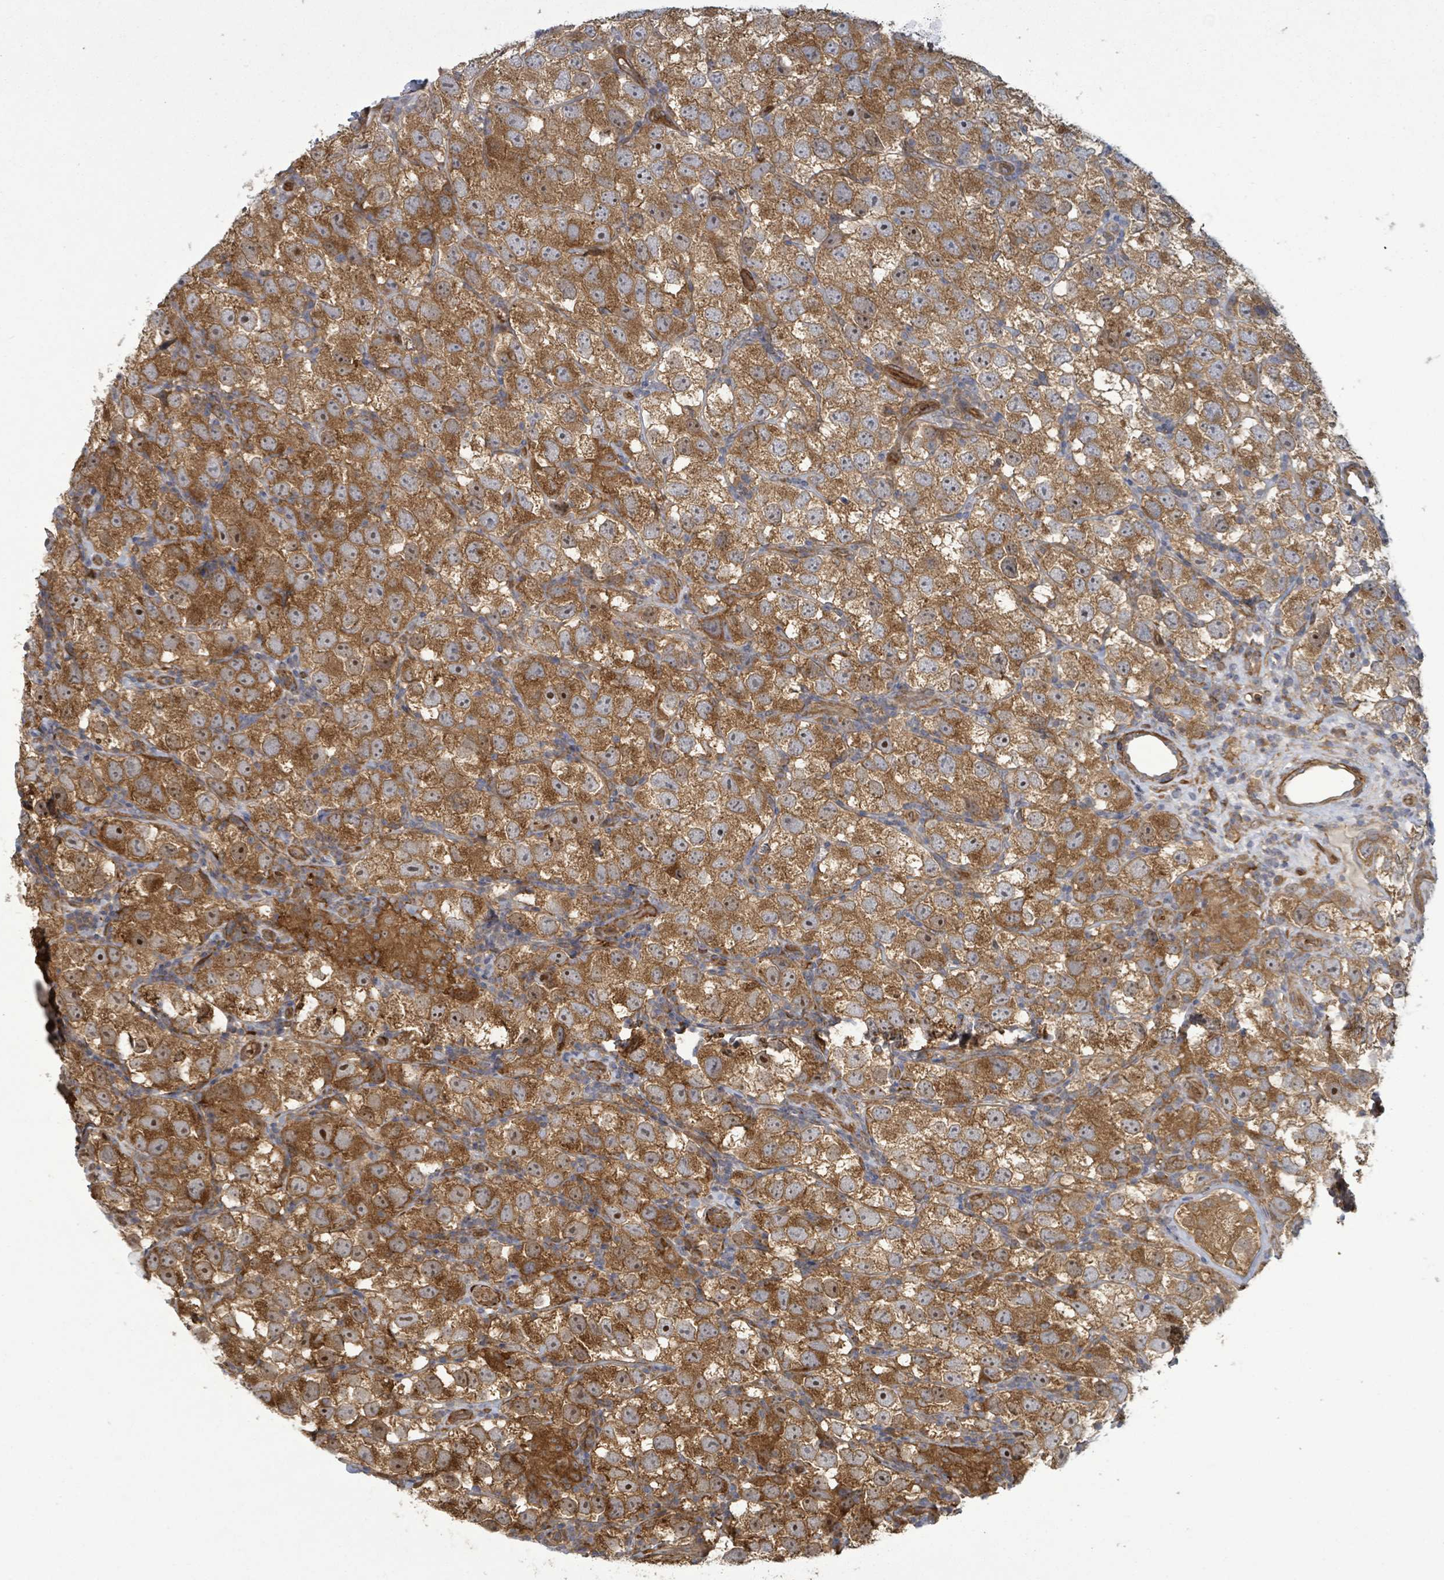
{"staining": {"intensity": "moderate", "quantity": ">75%", "location": "cytoplasmic/membranous,nuclear"}, "tissue": "testis cancer", "cell_type": "Tumor cells", "image_type": "cancer", "snomed": [{"axis": "morphology", "description": "Seminoma, NOS"}, {"axis": "topography", "description": "Testis"}], "caption": "Protein staining reveals moderate cytoplasmic/membranous and nuclear positivity in about >75% of tumor cells in testis seminoma.", "gene": "MAP3K6", "patient": {"sex": "male", "age": 26}}